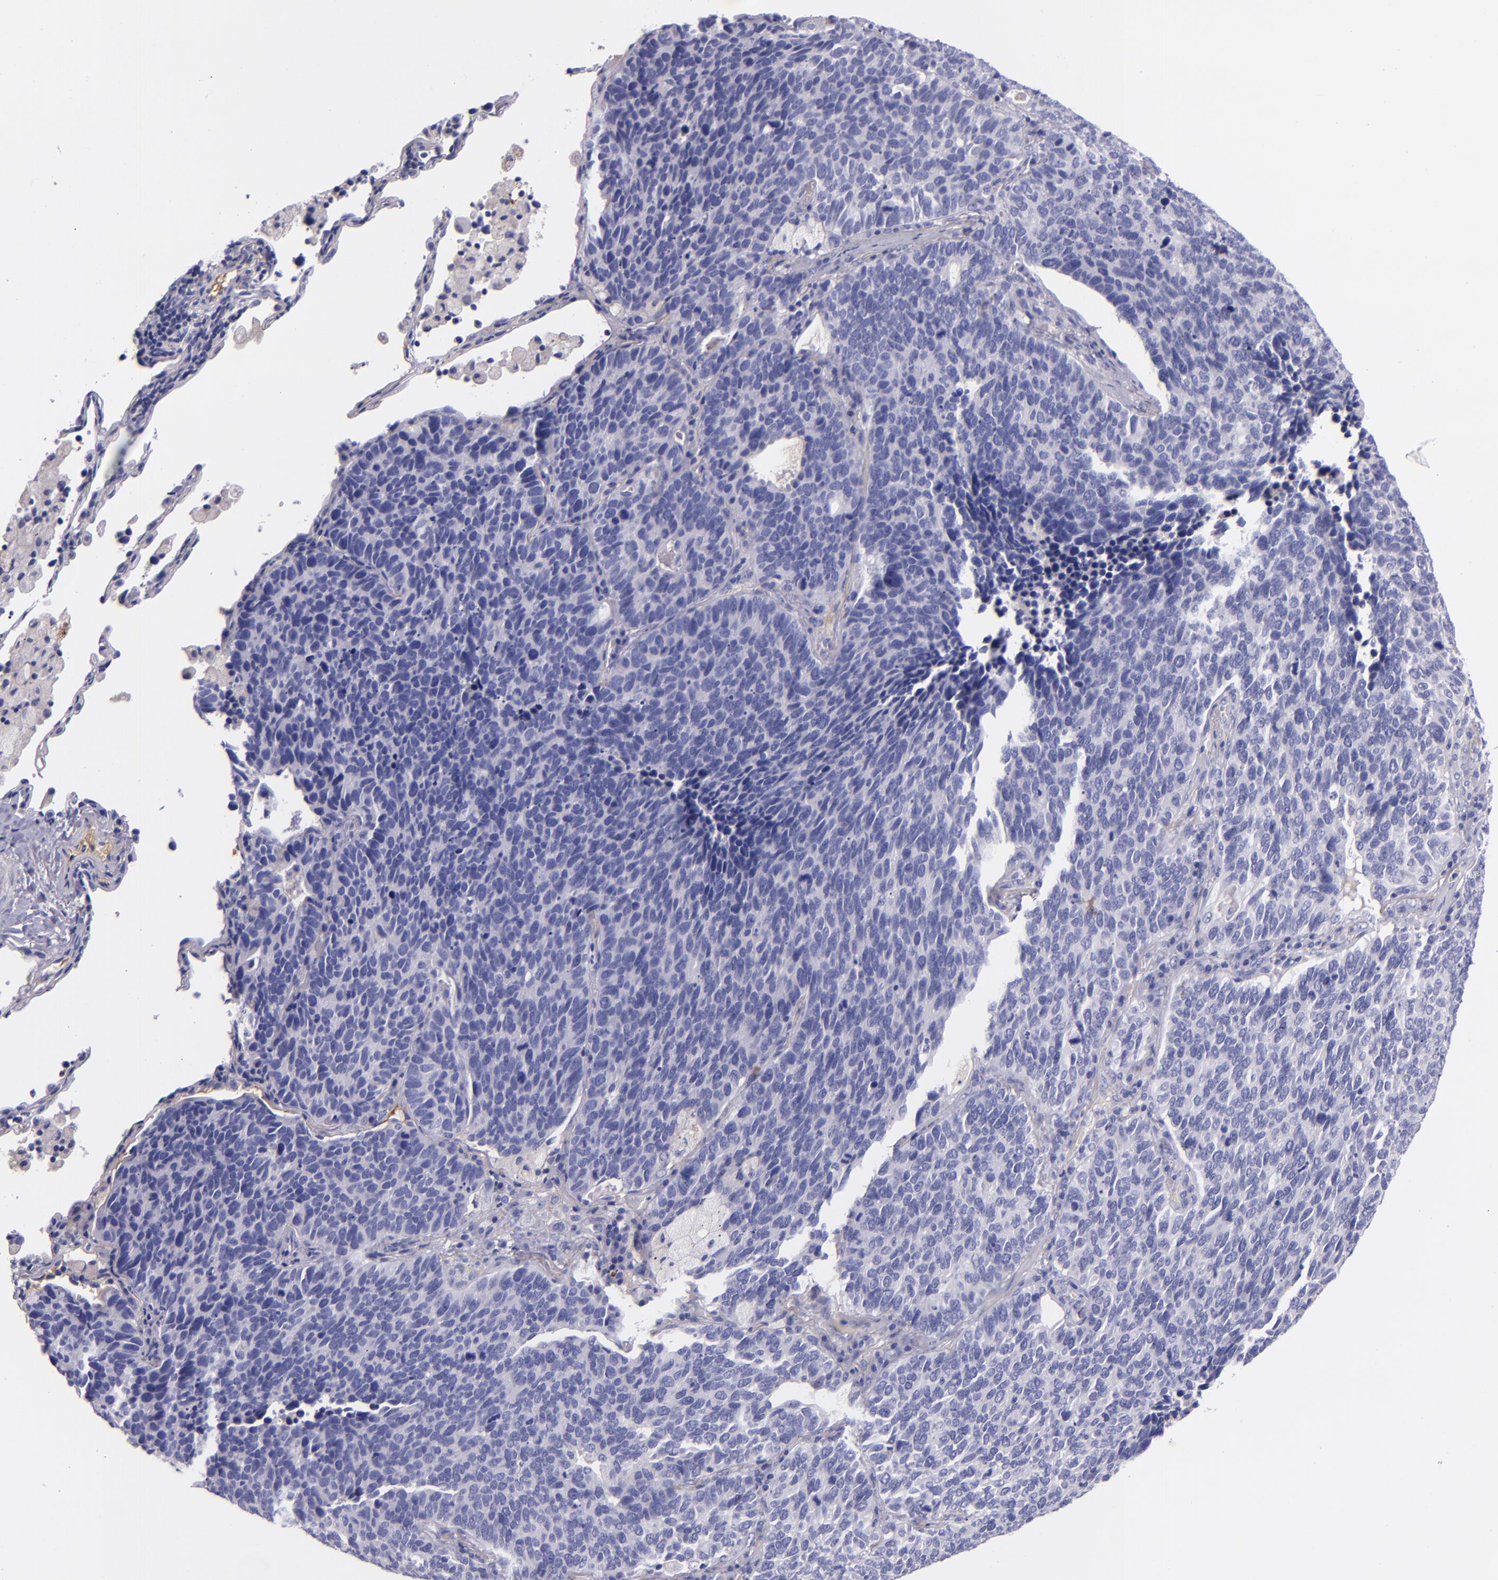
{"staining": {"intensity": "negative", "quantity": "none", "location": "none"}, "tissue": "lung cancer", "cell_type": "Tumor cells", "image_type": "cancer", "snomed": [{"axis": "morphology", "description": "Neoplasm, malignant, NOS"}, {"axis": "topography", "description": "Lung"}], "caption": "Protein analysis of lung cancer (malignant neoplasm) displays no significant positivity in tumor cells. (DAB immunohistochemistry, high magnification).", "gene": "KNG1", "patient": {"sex": "female", "age": 75}}